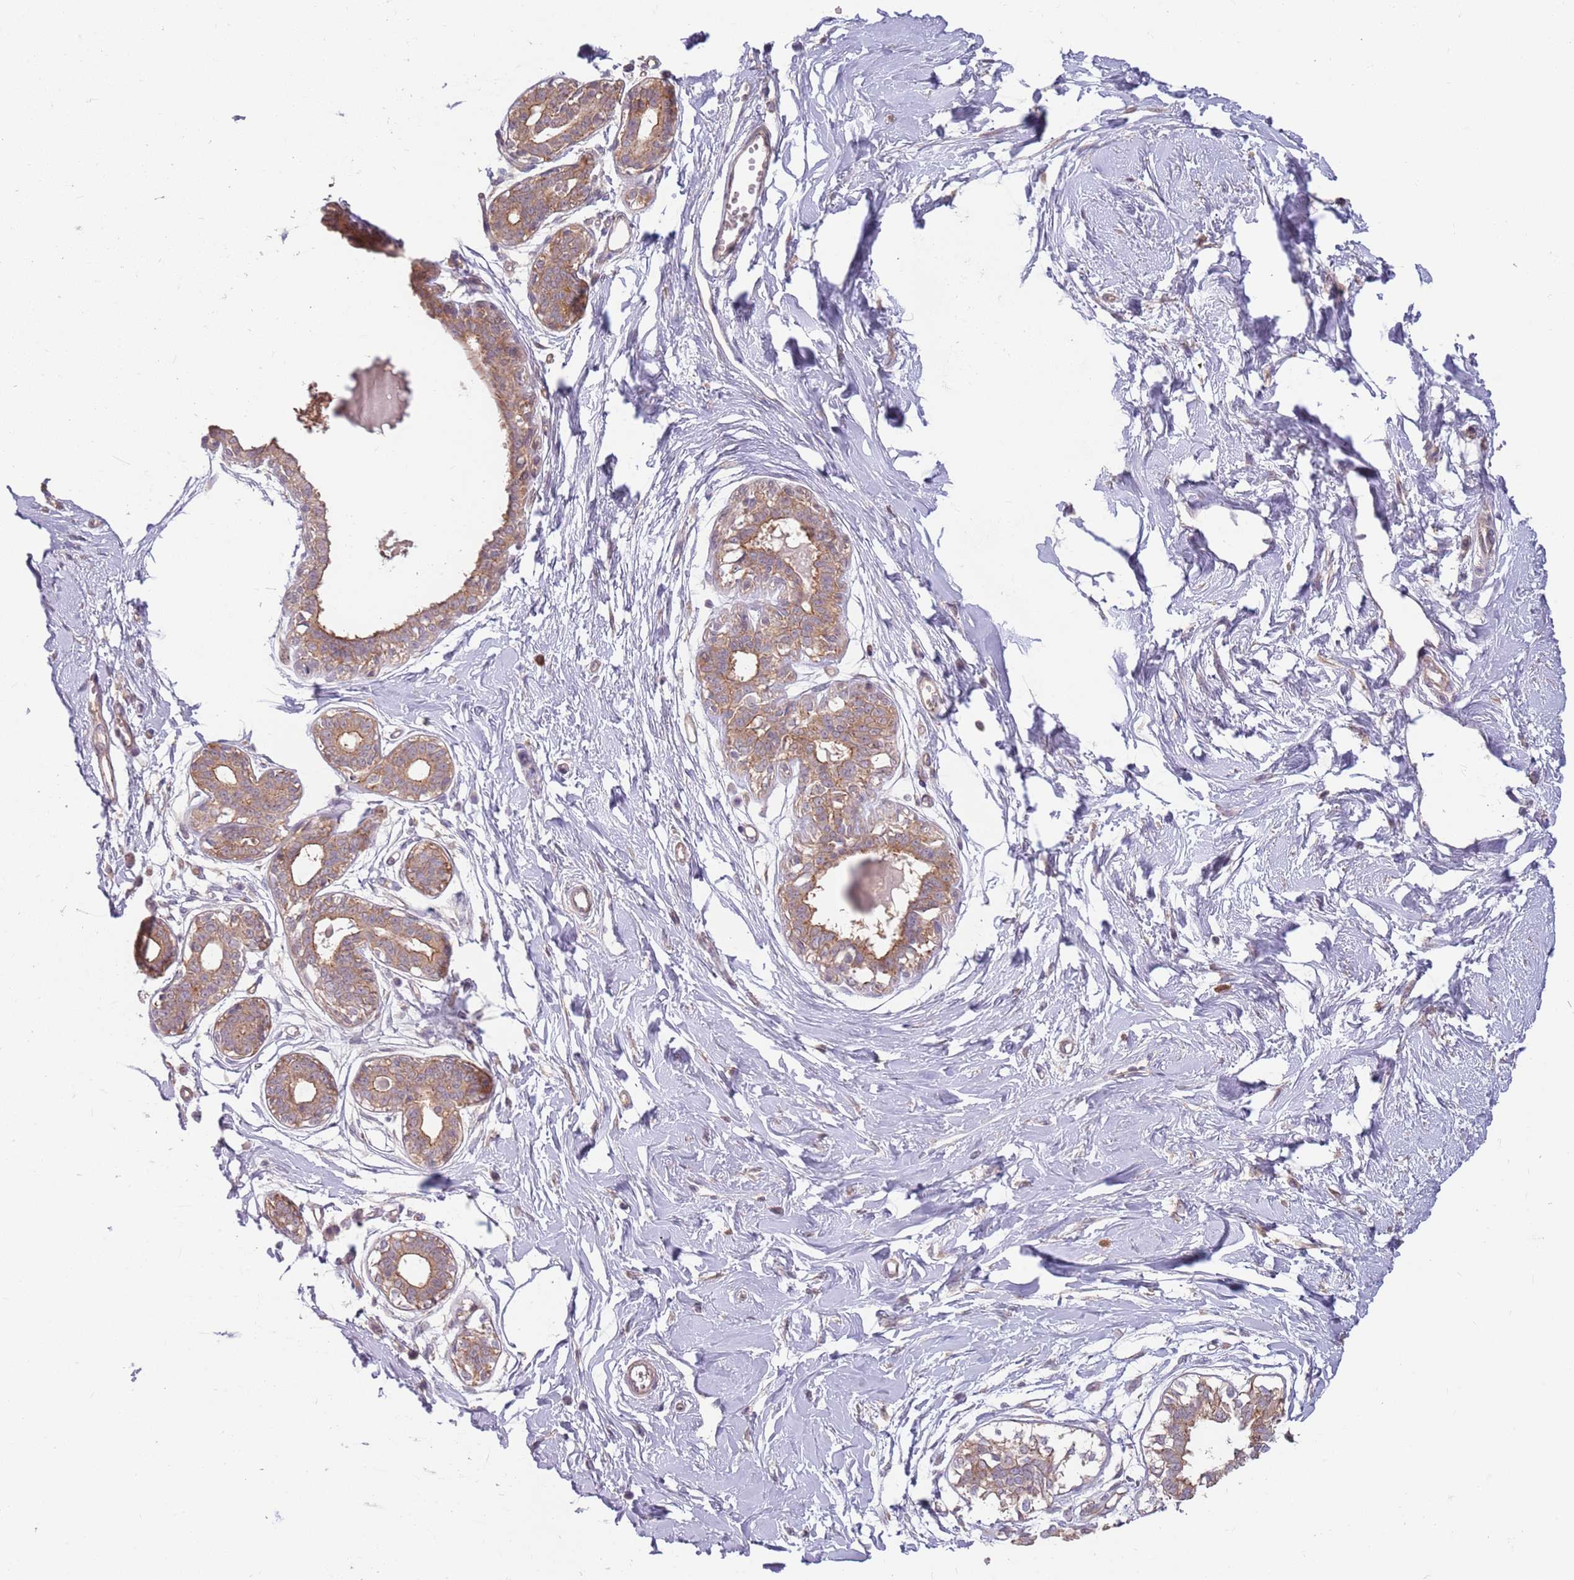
{"staining": {"intensity": "negative", "quantity": "none", "location": "none"}, "tissue": "breast", "cell_type": "Adipocytes", "image_type": "normal", "snomed": [{"axis": "morphology", "description": "Normal tissue, NOS"}, {"axis": "topography", "description": "Breast"}], "caption": "Immunohistochemistry (IHC) micrograph of benign breast: breast stained with DAB (3,3'-diaminobenzidine) shows no significant protein staining in adipocytes.", "gene": "SAV1", "patient": {"sex": "female", "age": 45}}